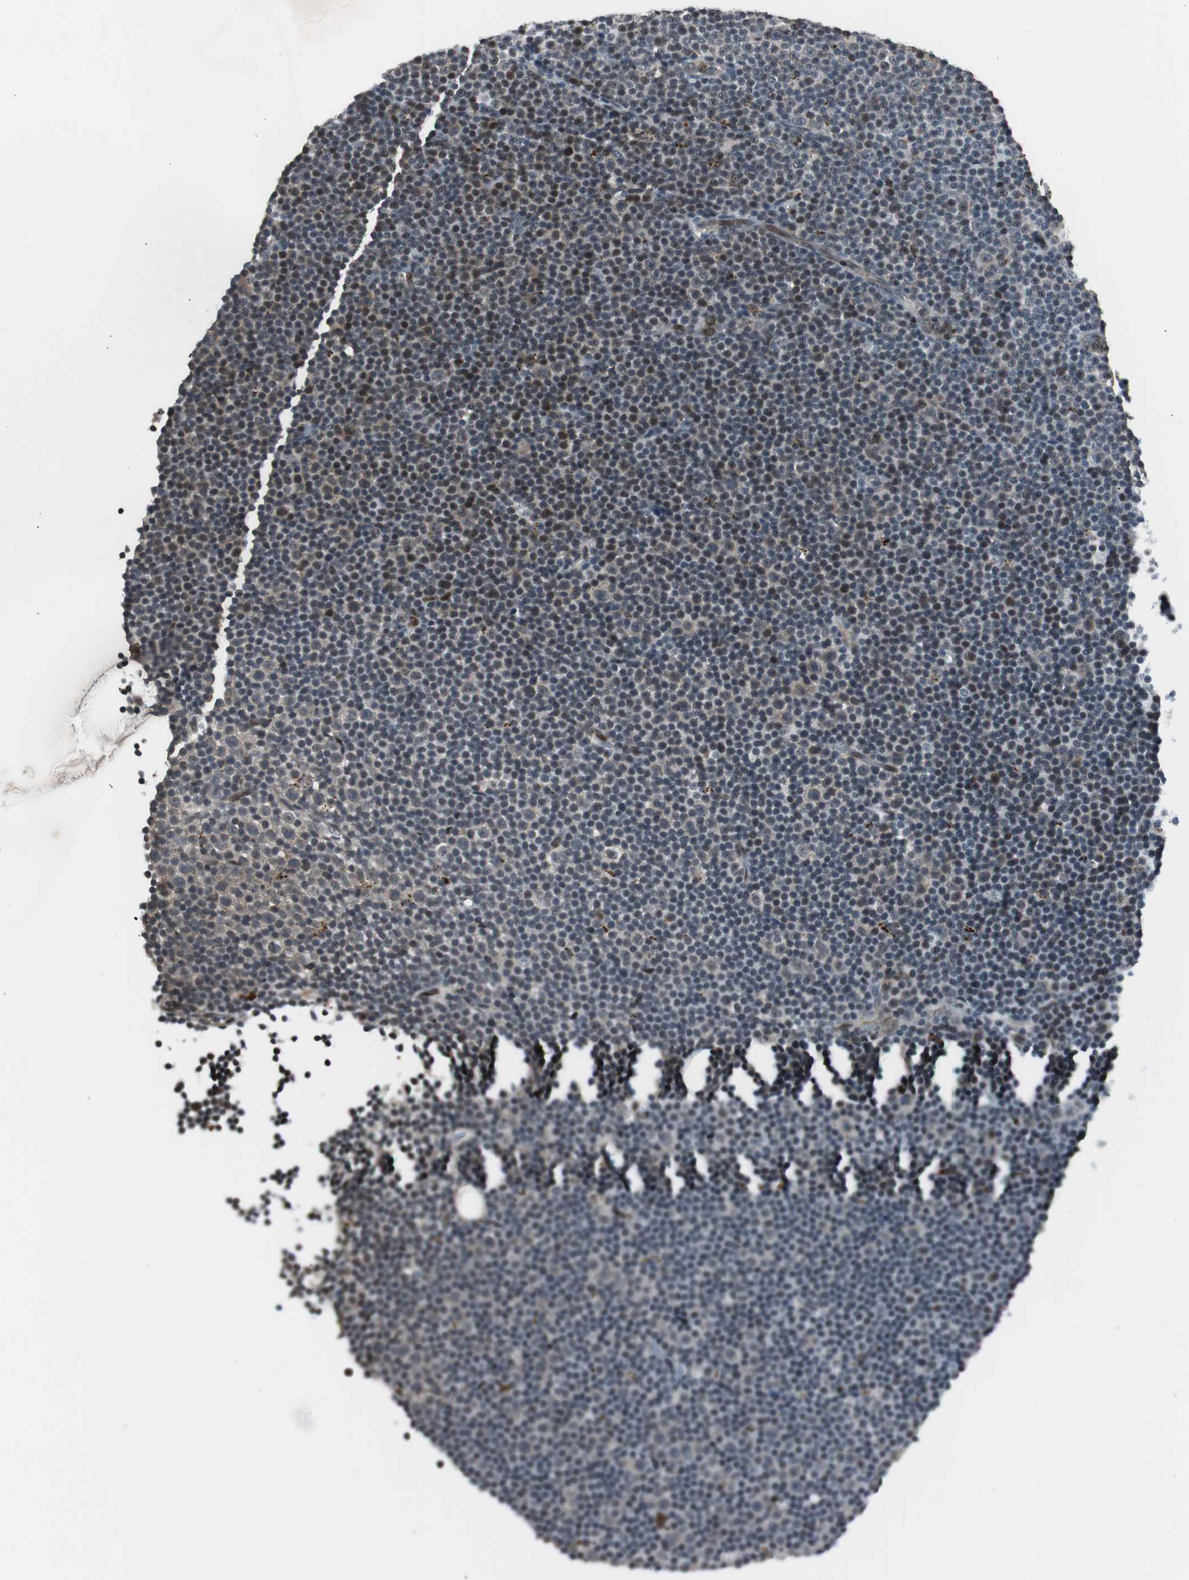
{"staining": {"intensity": "moderate", "quantity": "<25%", "location": "cytoplasmic/membranous,nuclear"}, "tissue": "lymphoma", "cell_type": "Tumor cells", "image_type": "cancer", "snomed": [{"axis": "morphology", "description": "Malignant lymphoma, non-Hodgkin's type, Low grade"}, {"axis": "topography", "description": "Lymph node"}], "caption": "Immunohistochemical staining of lymphoma reveals moderate cytoplasmic/membranous and nuclear protein positivity in about <25% of tumor cells.", "gene": "BOLA1", "patient": {"sex": "female", "age": 67}}